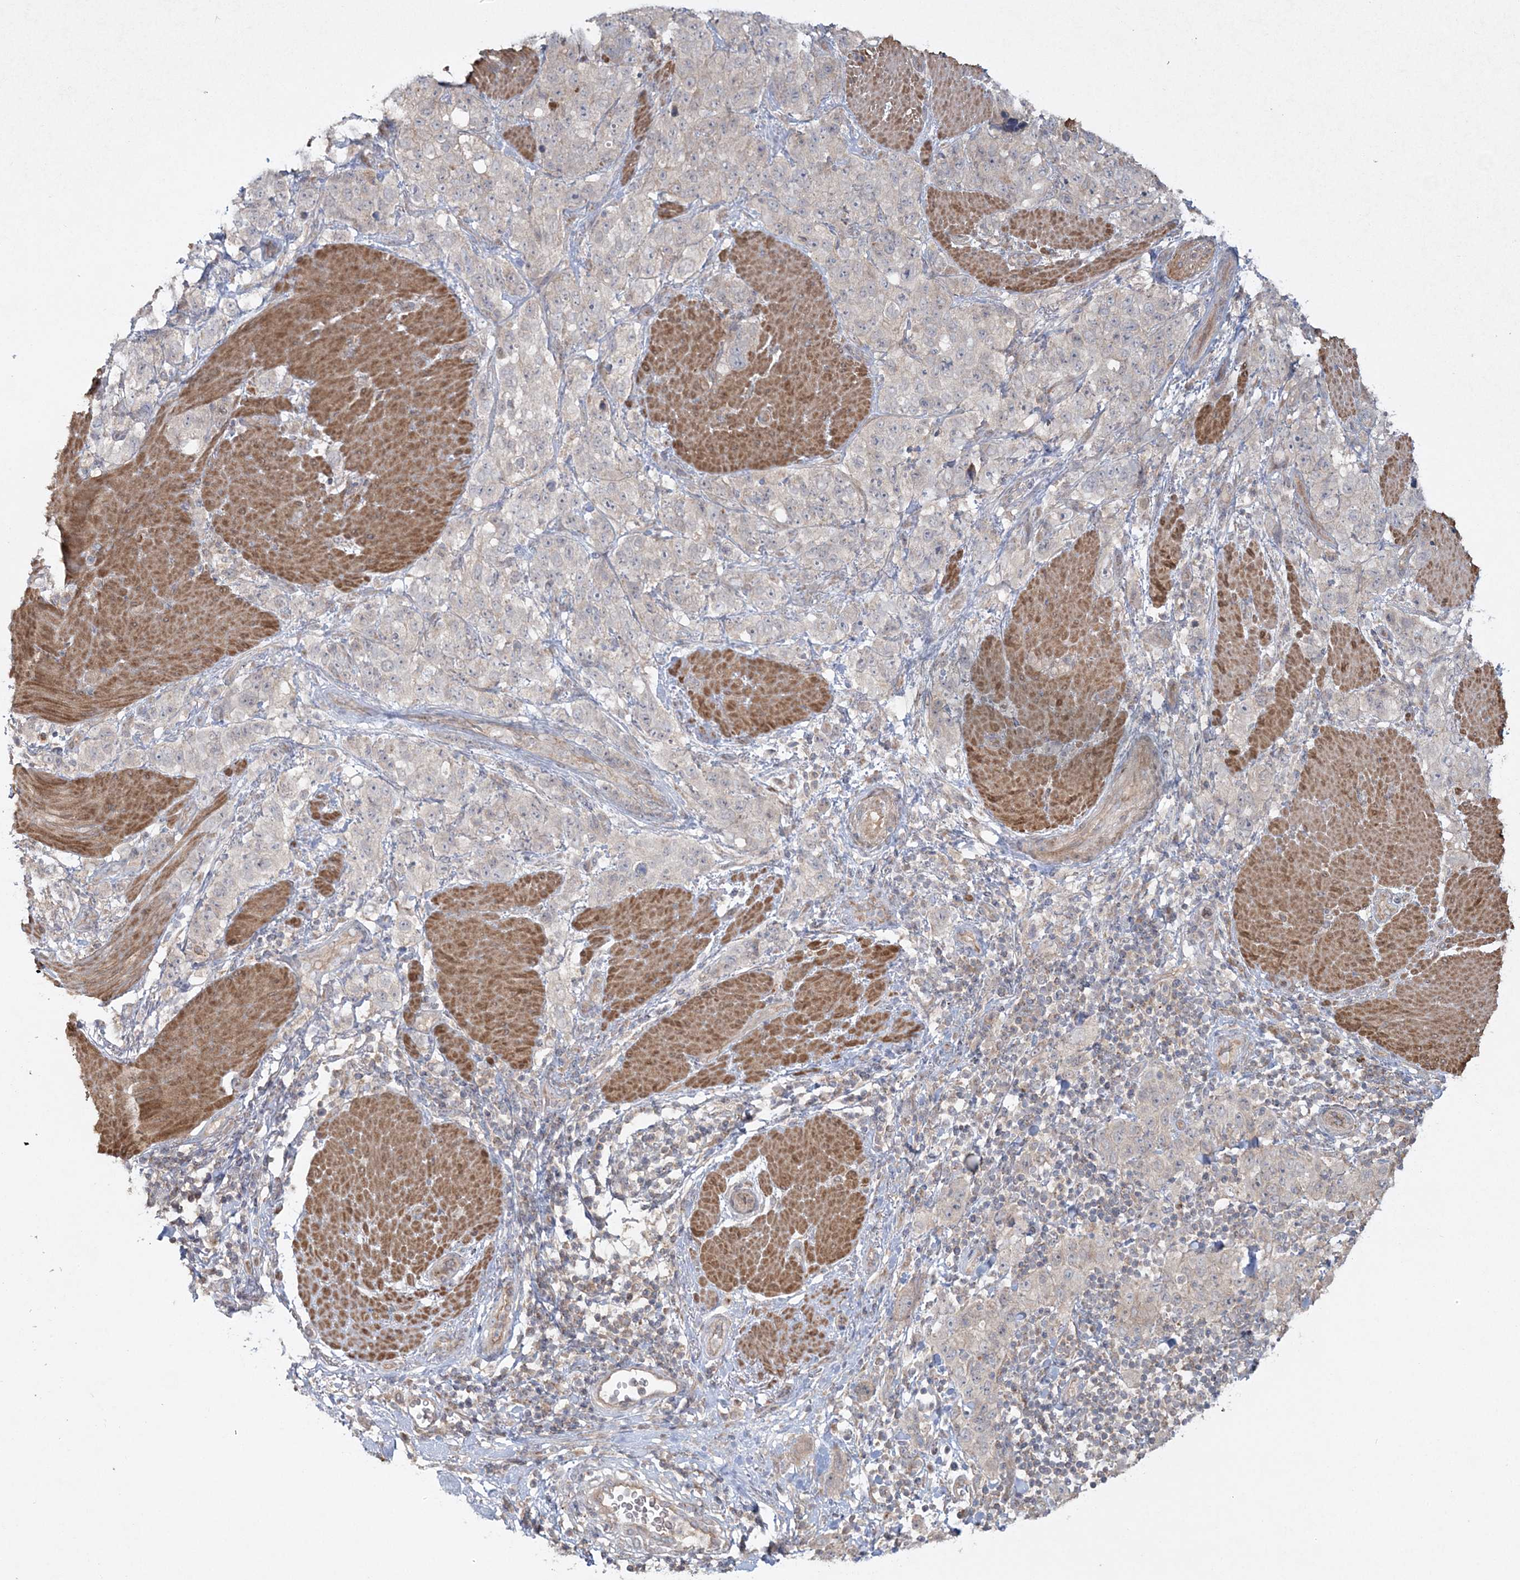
{"staining": {"intensity": "negative", "quantity": "none", "location": "none"}, "tissue": "stomach cancer", "cell_type": "Tumor cells", "image_type": "cancer", "snomed": [{"axis": "morphology", "description": "Adenocarcinoma, NOS"}, {"axis": "topography", "description": "Stomach"}], "caption": "The photomicrograph demonstrates no staining of tumor cells in stomach adenocarcinoma.", "gene": "MOCS2", "patient": {"sex": "male", "age": 48}}